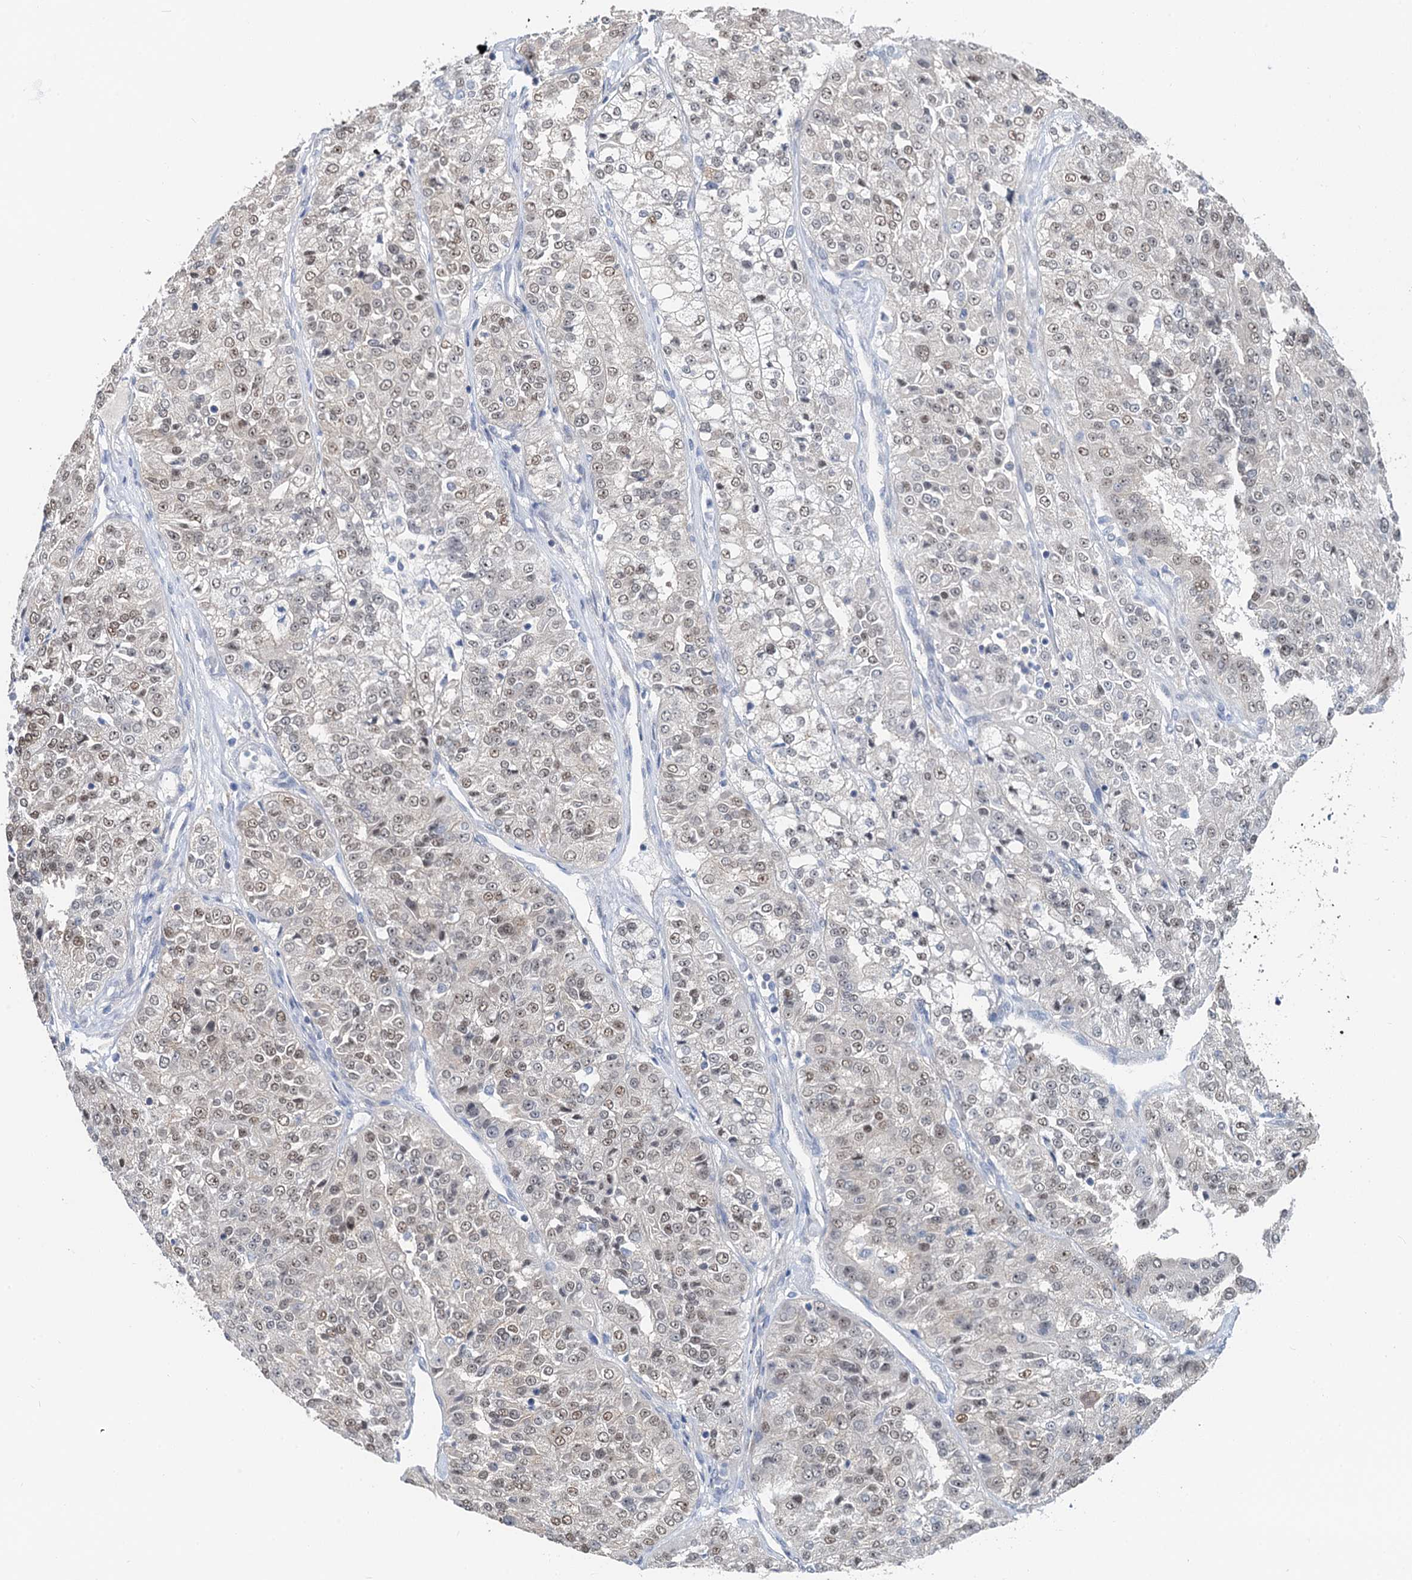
{"staining": {"intensity": "moderate", "quantity": "25%-75%", "location": "nuclear"}, "tissue": "renal cancer", "cell_type": "Tumor cells", "image_type": "cancer", "snomed": [{"axis": "morphology", "description": "Adenocarcinoma, NOS"}, {"axis": "topography", "description": "Kidney"}], "caption": "Immunohistochemical staining of renal cancer (adenocarcinoma) shows medium levels of moderate nuclear positivity in approximately 25%-75% of tumor cells.", "gene": "CFDP1", "patient": {"sex": "female", "age": 63}}